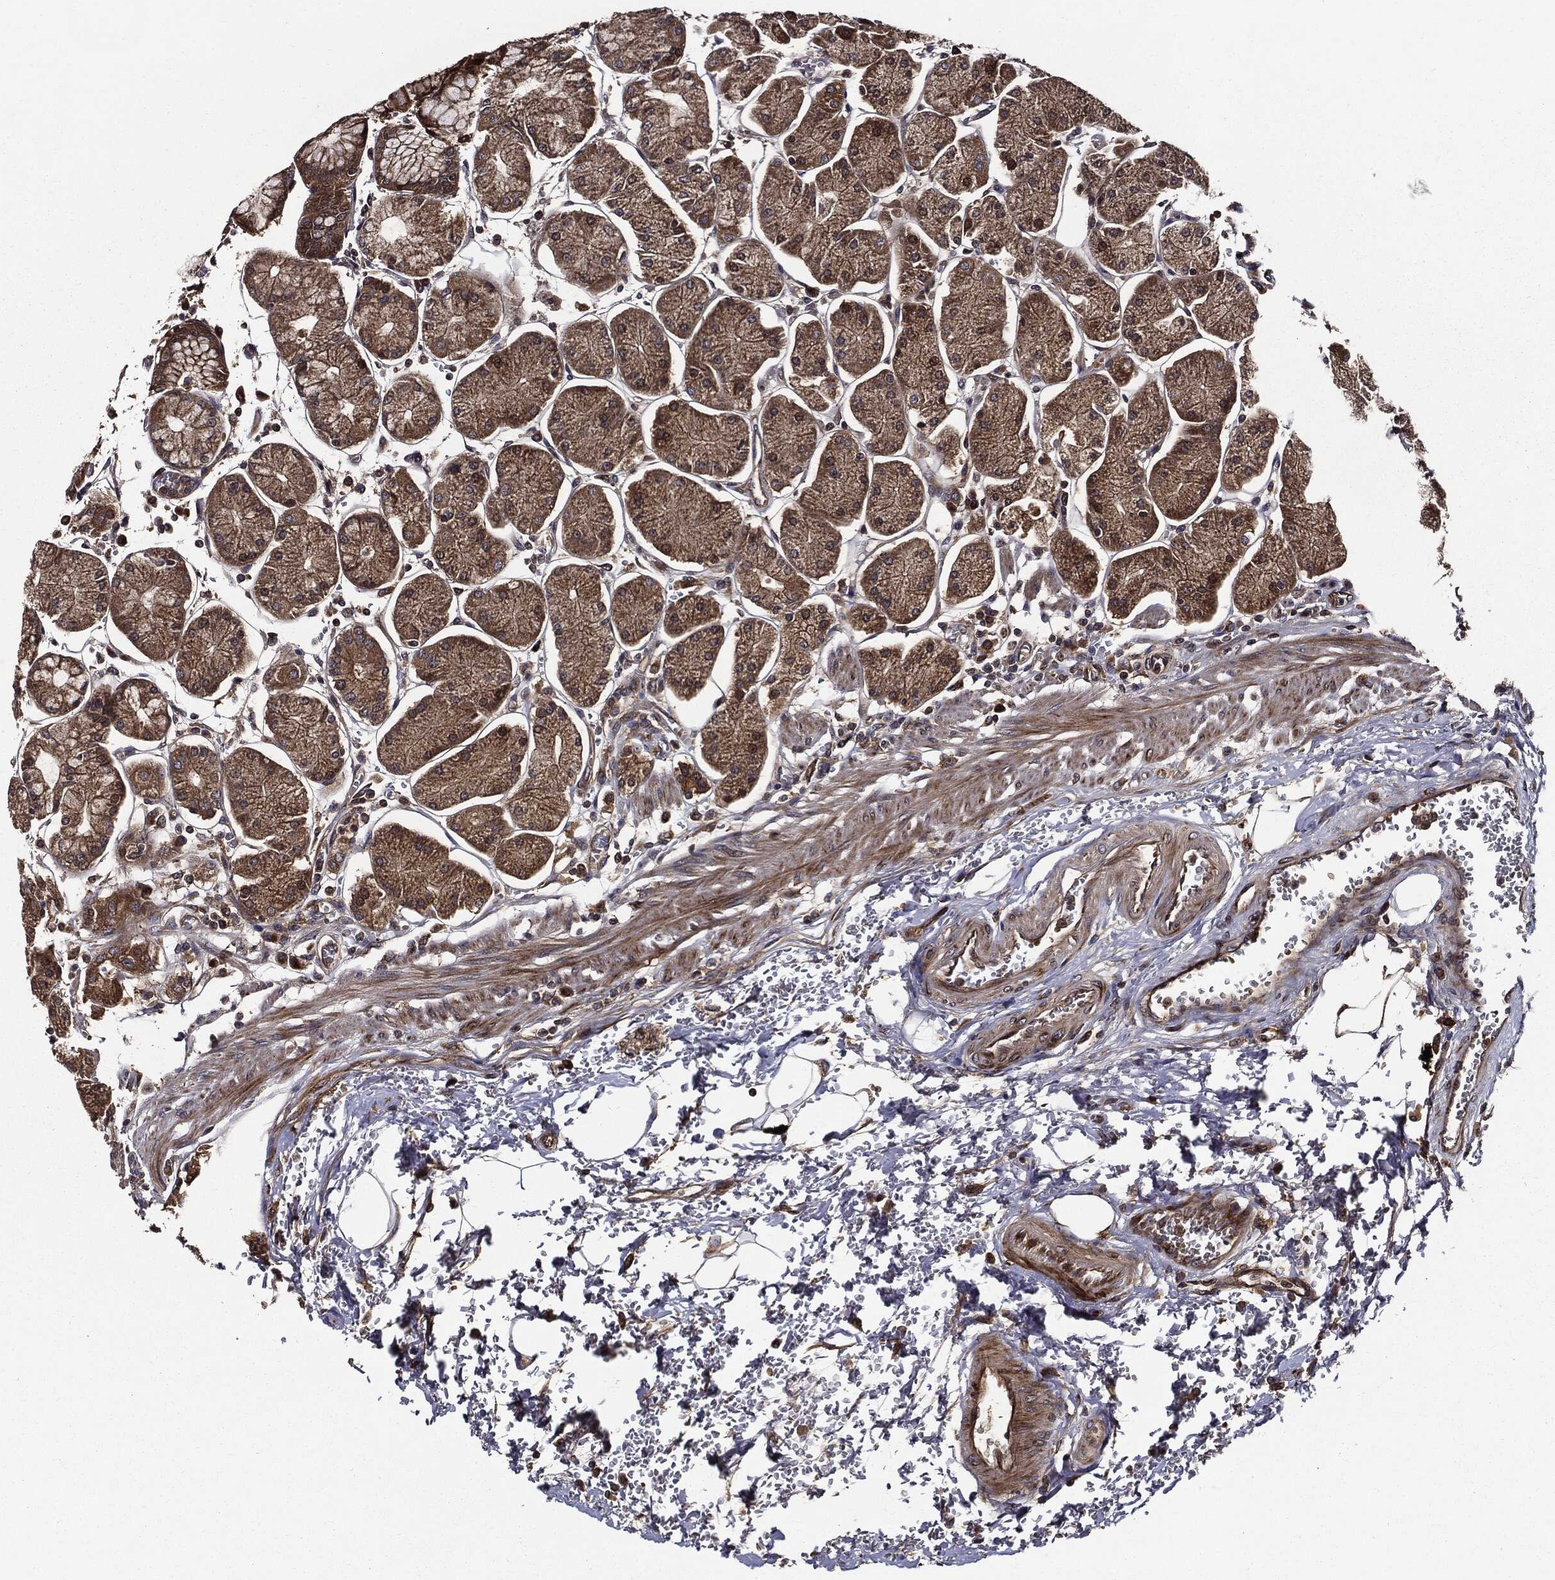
{"staining": {"intensity": "moderate", "quantity": ">75%", "location": "cytoplasmic/membranous"}, "tissue": "stomach", "cell_type": "Glandular cells", "image_type": "normal", "snomed": [{"axis": "morphology", "description": "Normal tissue, NOS"}, {"axis": "morphology", "description": "Adenocarcinoma, NOS"}, {"axis": "topography", "description": "Stomach, upper"}, {"axis": "topography", "description": "Stomach"}], "caption": "Immunohistochemical staining of unremarkable human stomach demonstrates moderate cytoplasmic/membranous protein positivity in about >75% of glandular cells. The staining is performed using DAB brown chromogen to label protein expression. The nuclei are counter-stained blue using hematoxylin.", "gene": "HTT", "patient": {"sex": "male", "age": 76}}